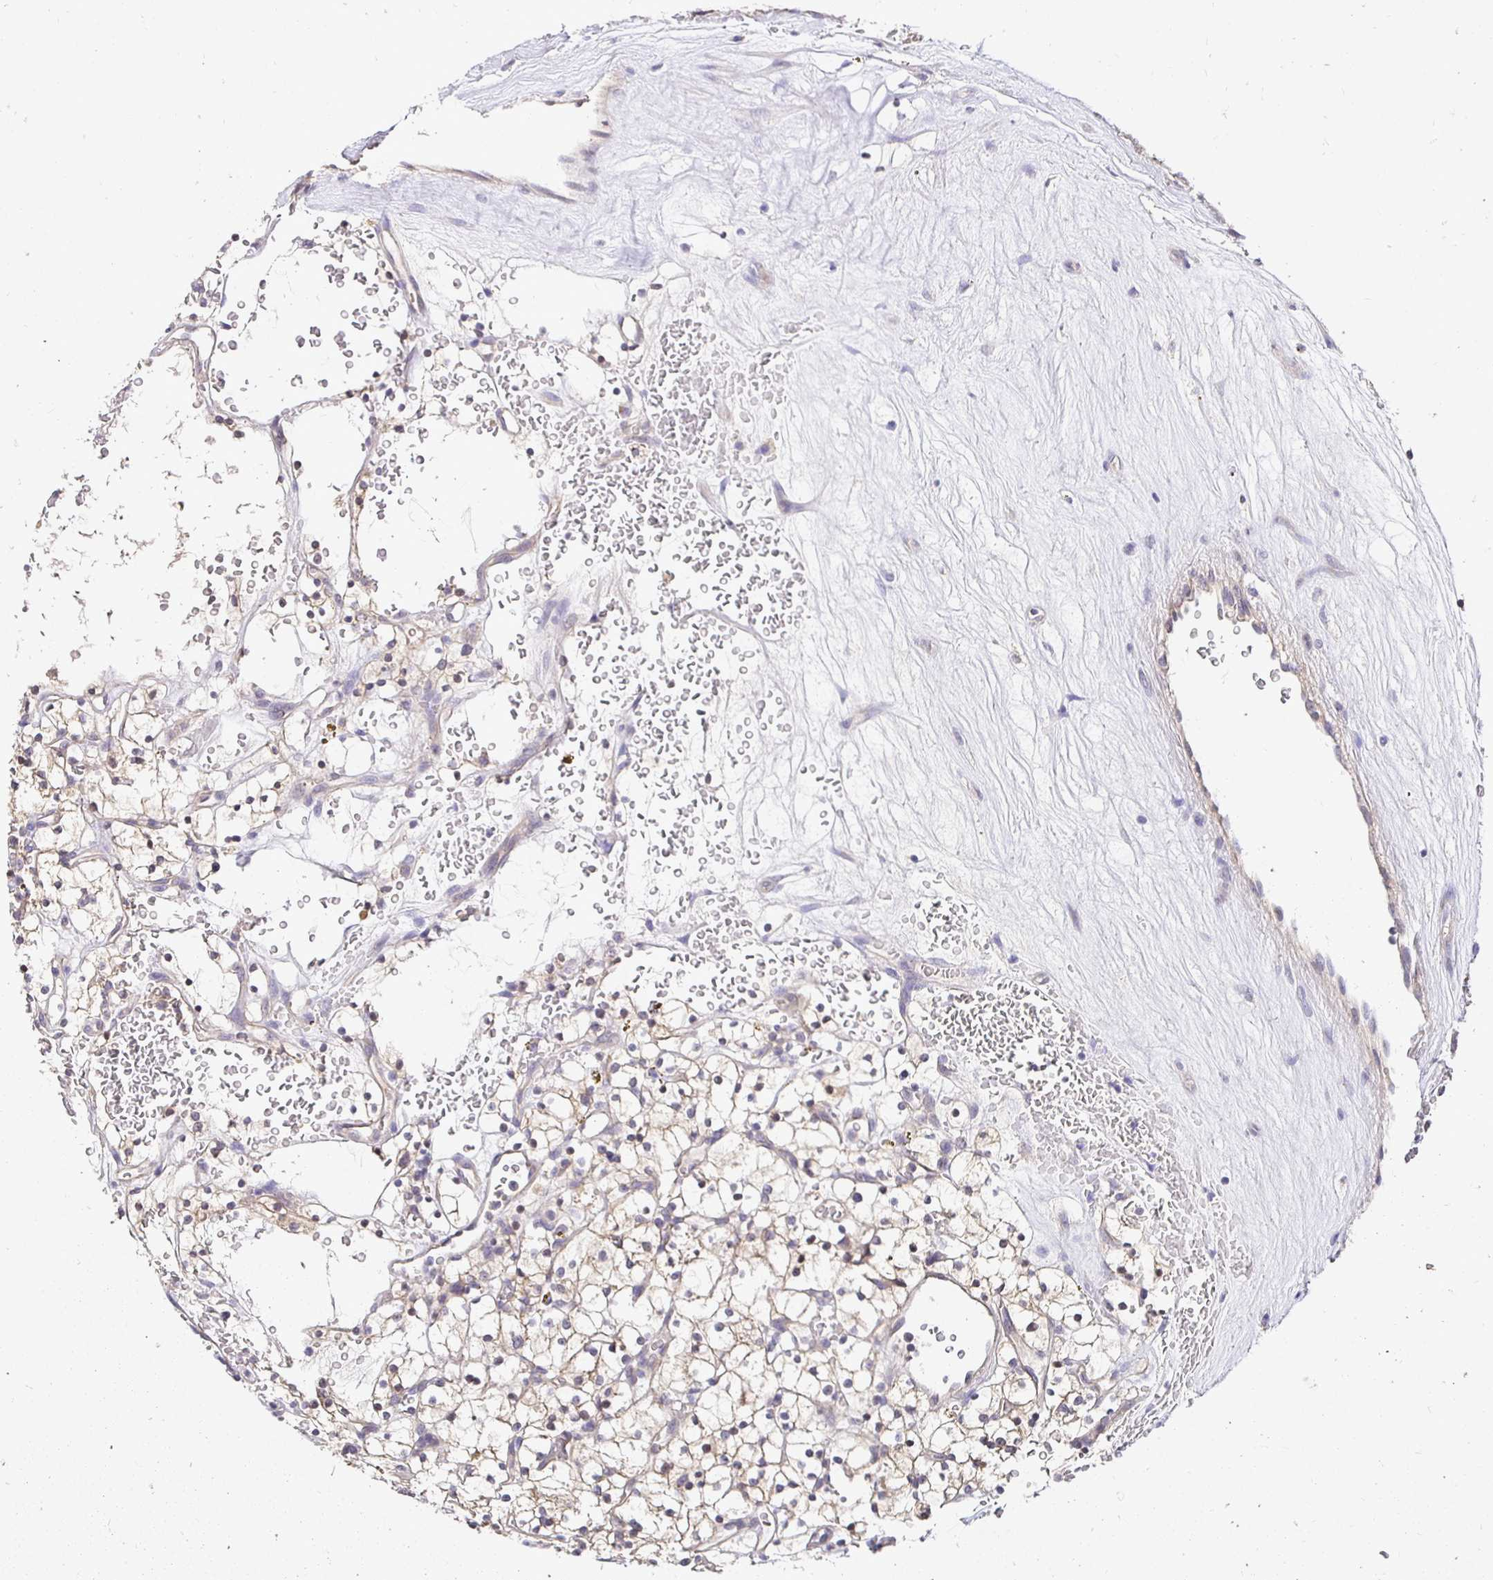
{"staining": {"intensity": "weak", "quantity": "<25%", "location": "cytoplasmic/membranous"}, "tissue": "renal cancer", "cell_type": "Tumor cells", "image_type": "cancer", "snomed": [{"axis": "morphology", "description": "Adenocarcinoma, NOS"}, {"axis": "topography", "description": "Kidney"}], "caption": "Tumor cells show no significant staining in renal cancer (adenocarcinoma).", "gene": "SLC9A1", "patient": {"sex": "female", "age": 64}}